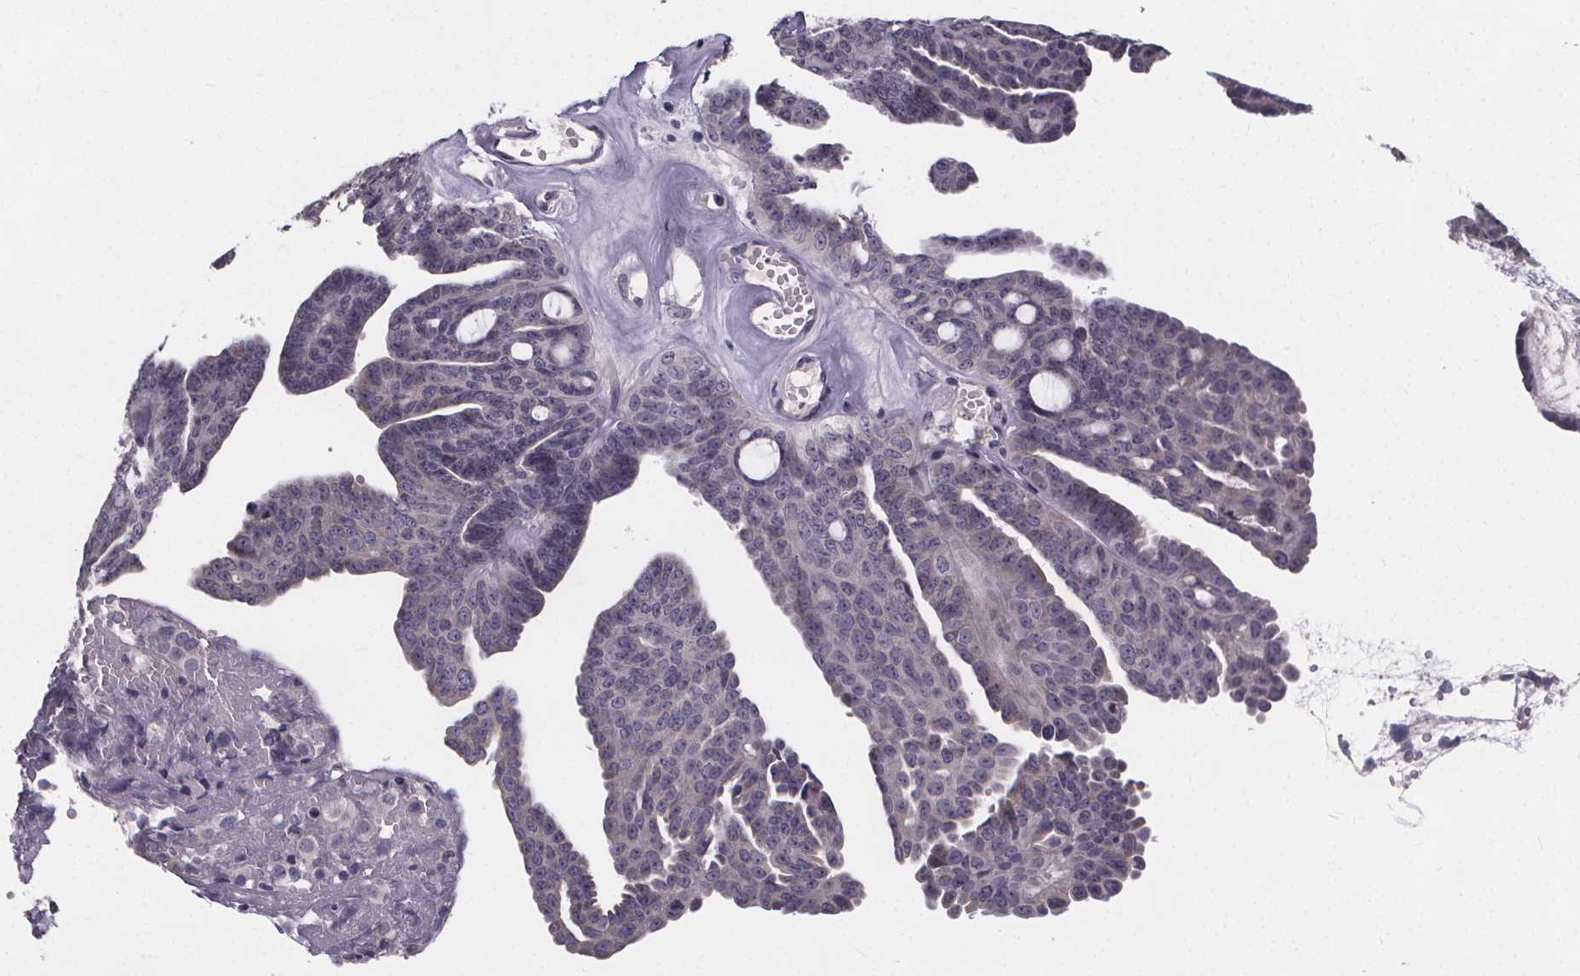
{"staining": {"intensity": "negative", "quantity": "none", "location": "none"}, "tissue": "ovarian cancer", "cell_type": "Tumor cells", "image_type": "cancer", "snomed": [{"axis": "morphology", "description": "Cystadenocarcinoma, serous, NOS"}, {"axis": "topography", "description": "Ovary"}], "caption": "An image of ovarian cancer (serous cystadenocarcinoma) stained for a protein reveals no brown staining in tumor cells.", "gene": "FAM181B", "patient": {"sex": "female", "age": 71}}